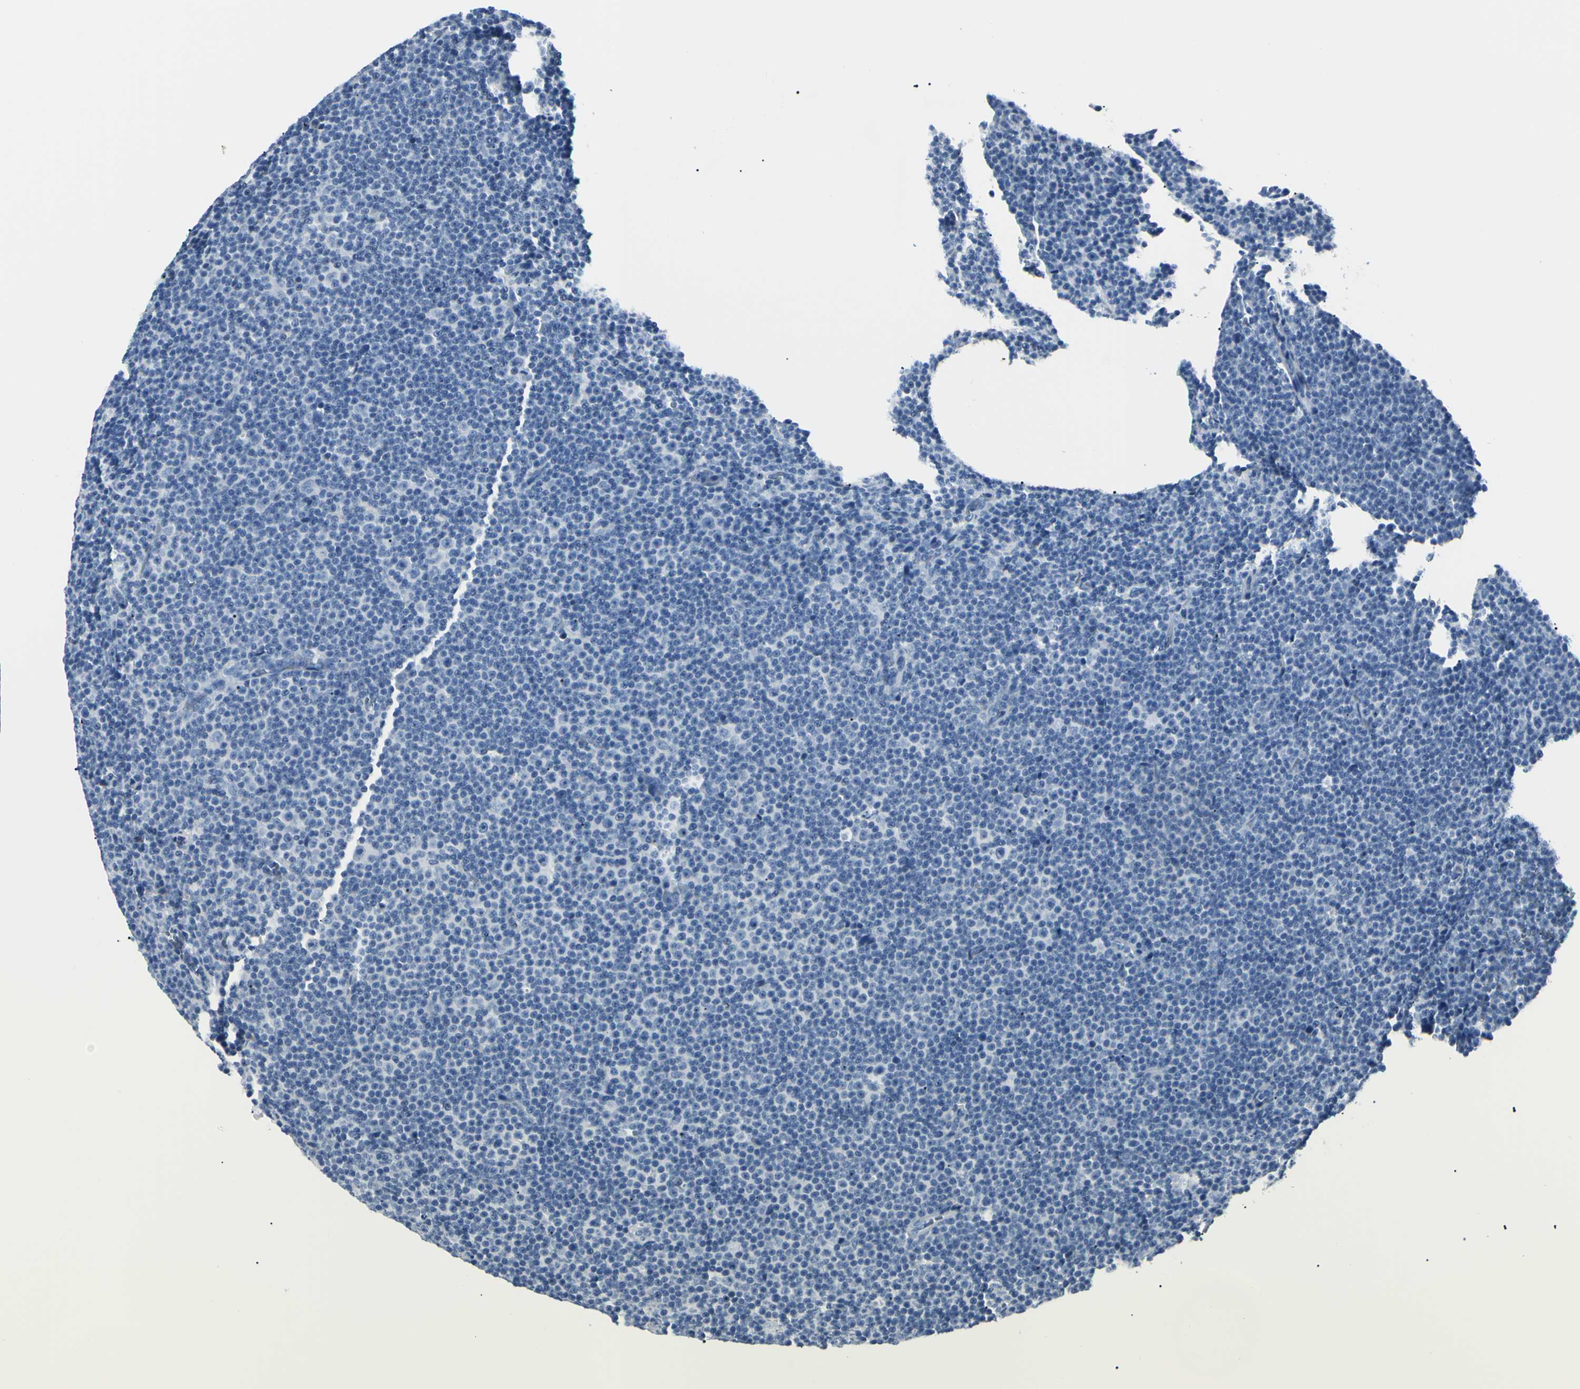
{"staining": {"intensity": "negative", "quantity": "none", "location": "none"}, "tissue": "lymphoma", "cell_type": "Tumor cells", "image_type": "cancer", "snomed": [{"axis": "morphology", "description": "Malignant lymphoma, non-Hodgkin's type, Low grade"}, {"axis": "topography", "description": "Lymph node"}], "caption": "Micrograph shows no significant protein positivity in tumor cells of lymphoma.", "gene": "CA2", "patient": {"sex": "female", "age": 67}}